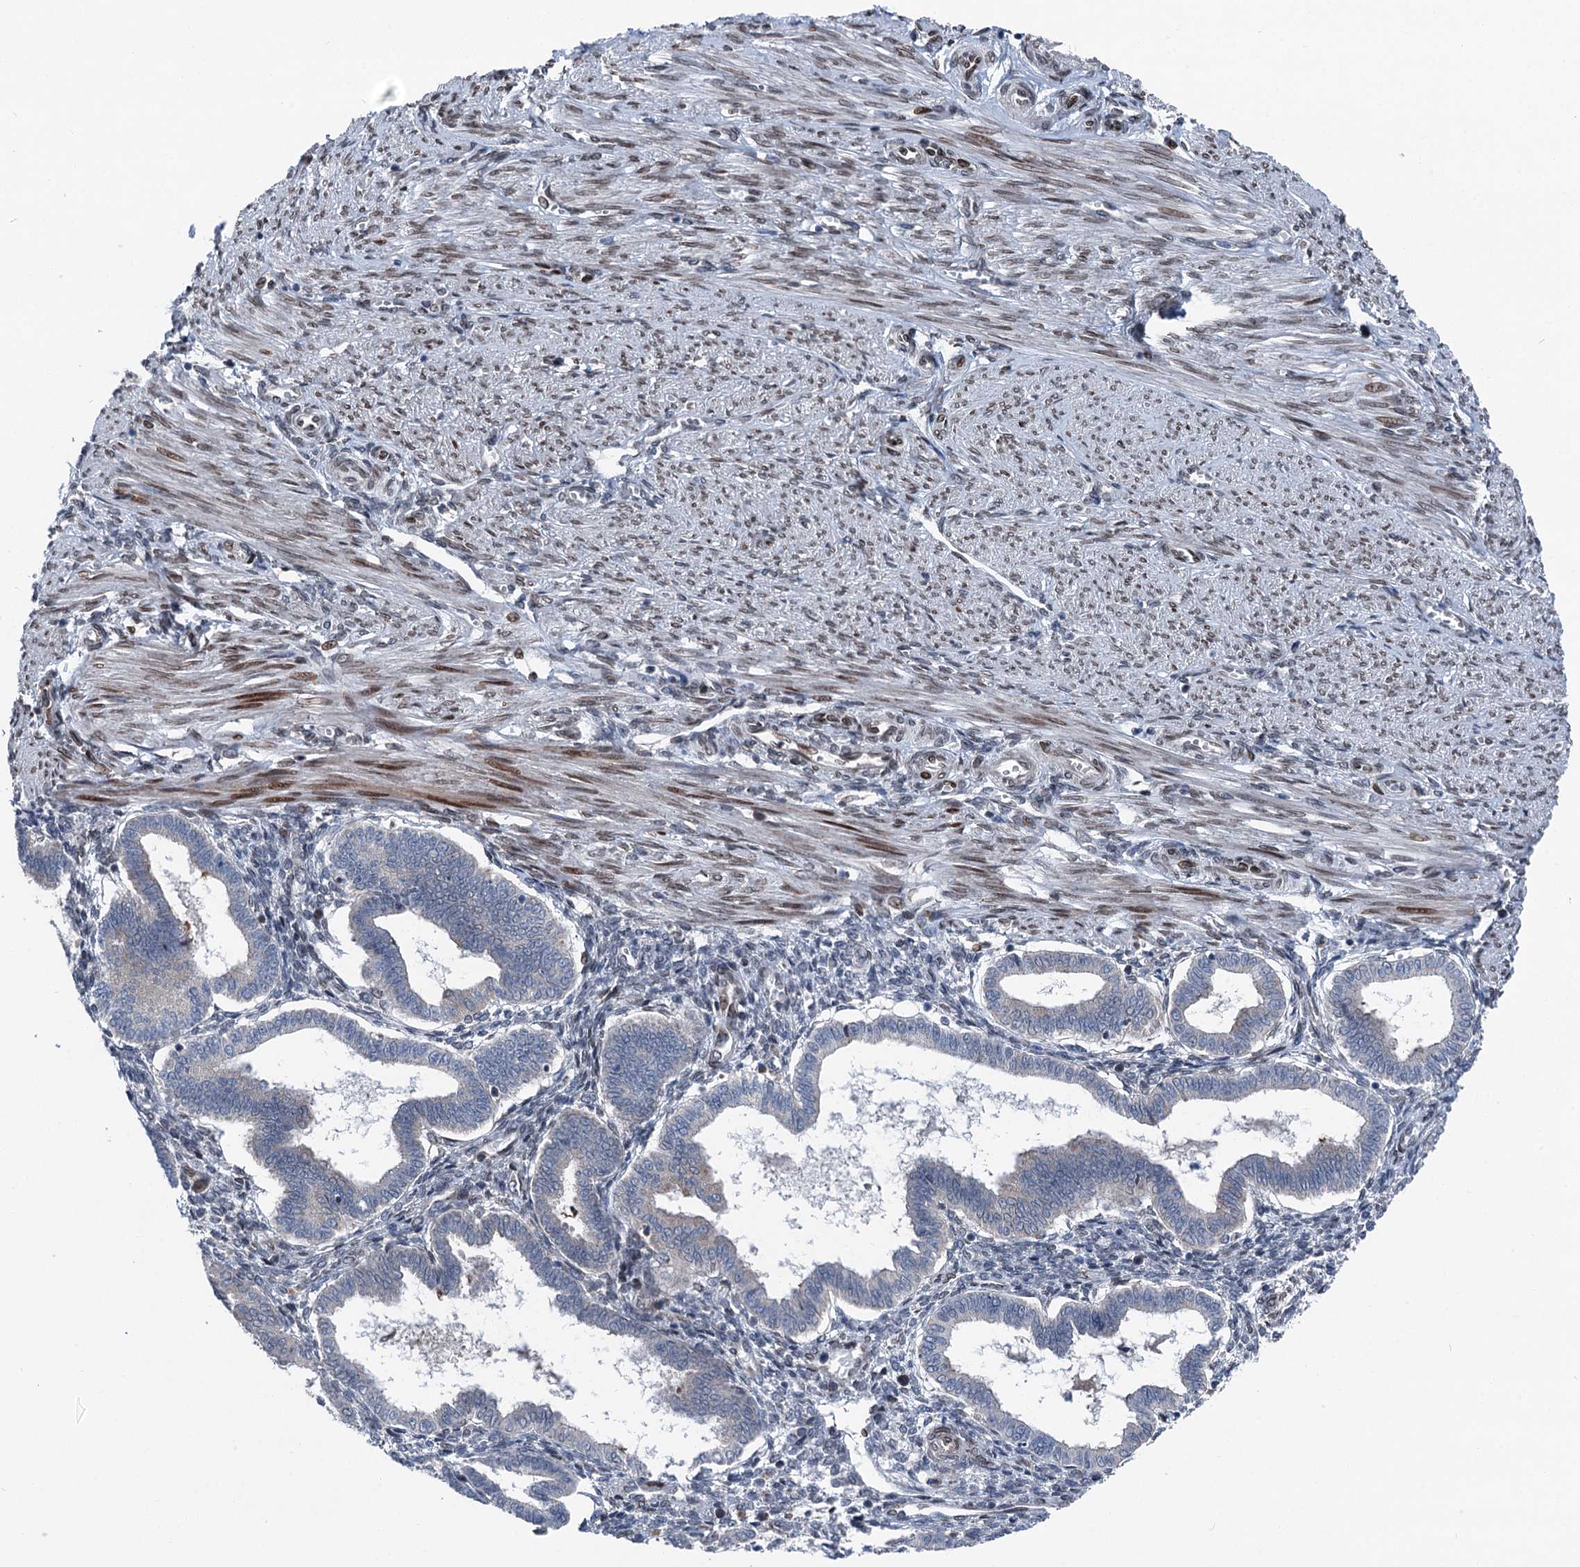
{"staining": {"intensity": "negative", "quantity": "none", "location": "none"}, "tissue": "endometrium", "cell_type": "Cells in endometrial stroma", "image_type": "normal", "snomed": [{"axis": "morphology", "description": "Normal tissue, NOS"}, {"axis": "topography", "description": "Endometrium"}], "caption": "A high-resolution photomicrograph shows immunohistochemistry staining of unremarkable endometrium, which shows no significant positivity in cells in endometrial stroma. (Brightfield microscopy of DAB immunohistochemistry (IHC) at high magnification).", "gene": "MRPL14", "patient": {"sex": "female", "age": 25}}